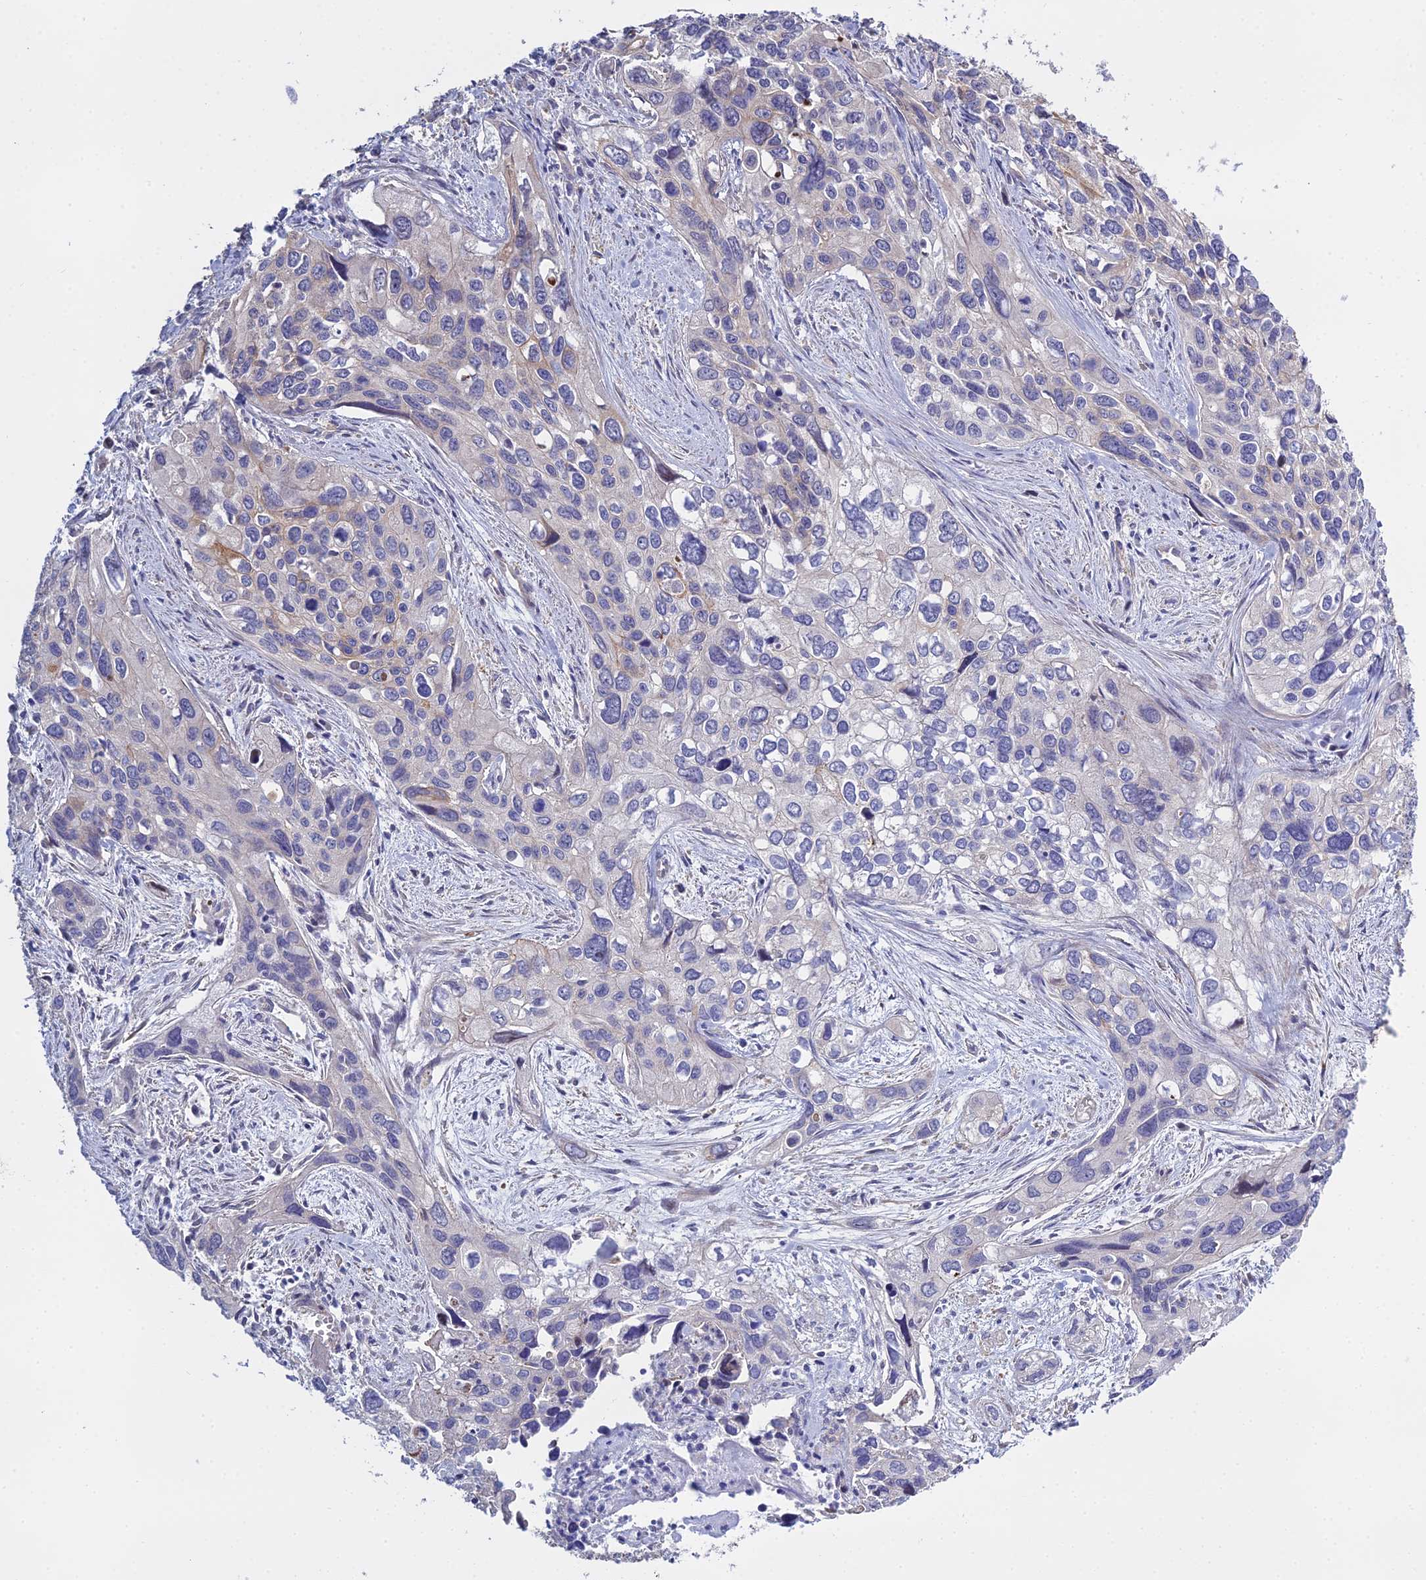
{"staining": {"intensity": "moderate", "quantity": "25%-75%", "location": "cytoplasmic/membranous"}, "tissue": "cervical cancer", "cell_type": "Tumor cells", "image_type": "cancer", "snomed": [{"axis": "morphology", "description": "Squamous cell carcinoma, NOS"}, {"axis": "topography", "description": "Cervix"}], "caption": "An immunohistochemistry (IHC) image of neoplastic tissue is shown. Protein staining in brown highlights moderate cytoplasmic/membranous positivity in cervical squamous cell carcinoma within tumor cells. (brown staining indicates protein expression, while blue staining denotes nuclei).", "gene": "LZTS2", "patient": {"sex": "female", "age": 55}}